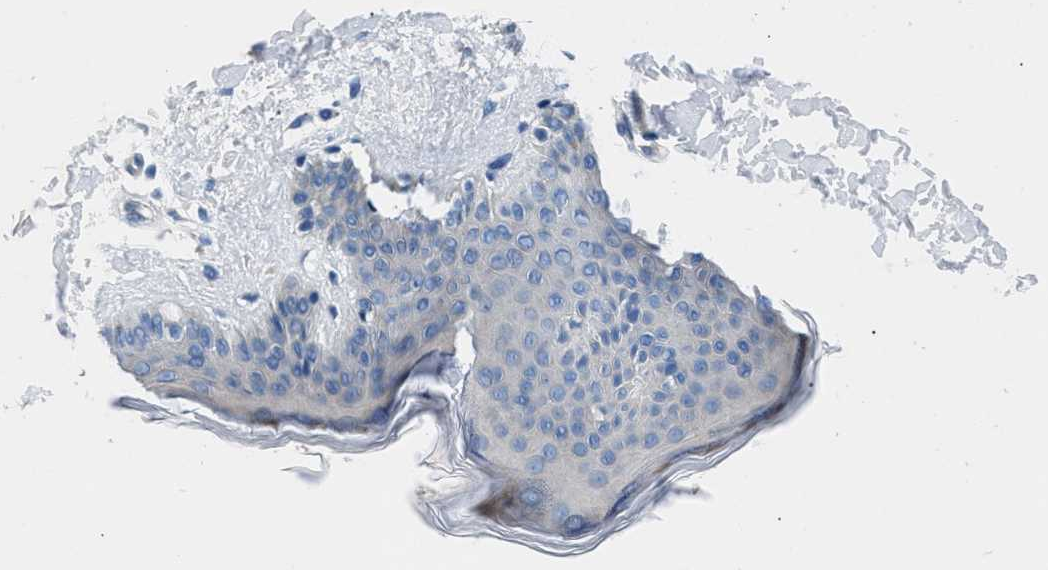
{"staining": {"intensity": "negative", "quantity": "none", "location": "none"}, "tissue": "skin", "cell_type": "Fibroblasts", "image_type": "normal", "snomed": [{"axis": "morphology", "description": "Normal tissue, NOS"}, {"axis": "topography", "description": "Skin"}], "caption": "This is an IHC photomicrograph of normal skin. There is no expression in fibroblasts.", "gene": "CDRT4", "patient": {"sex": "male", "age": 30}}